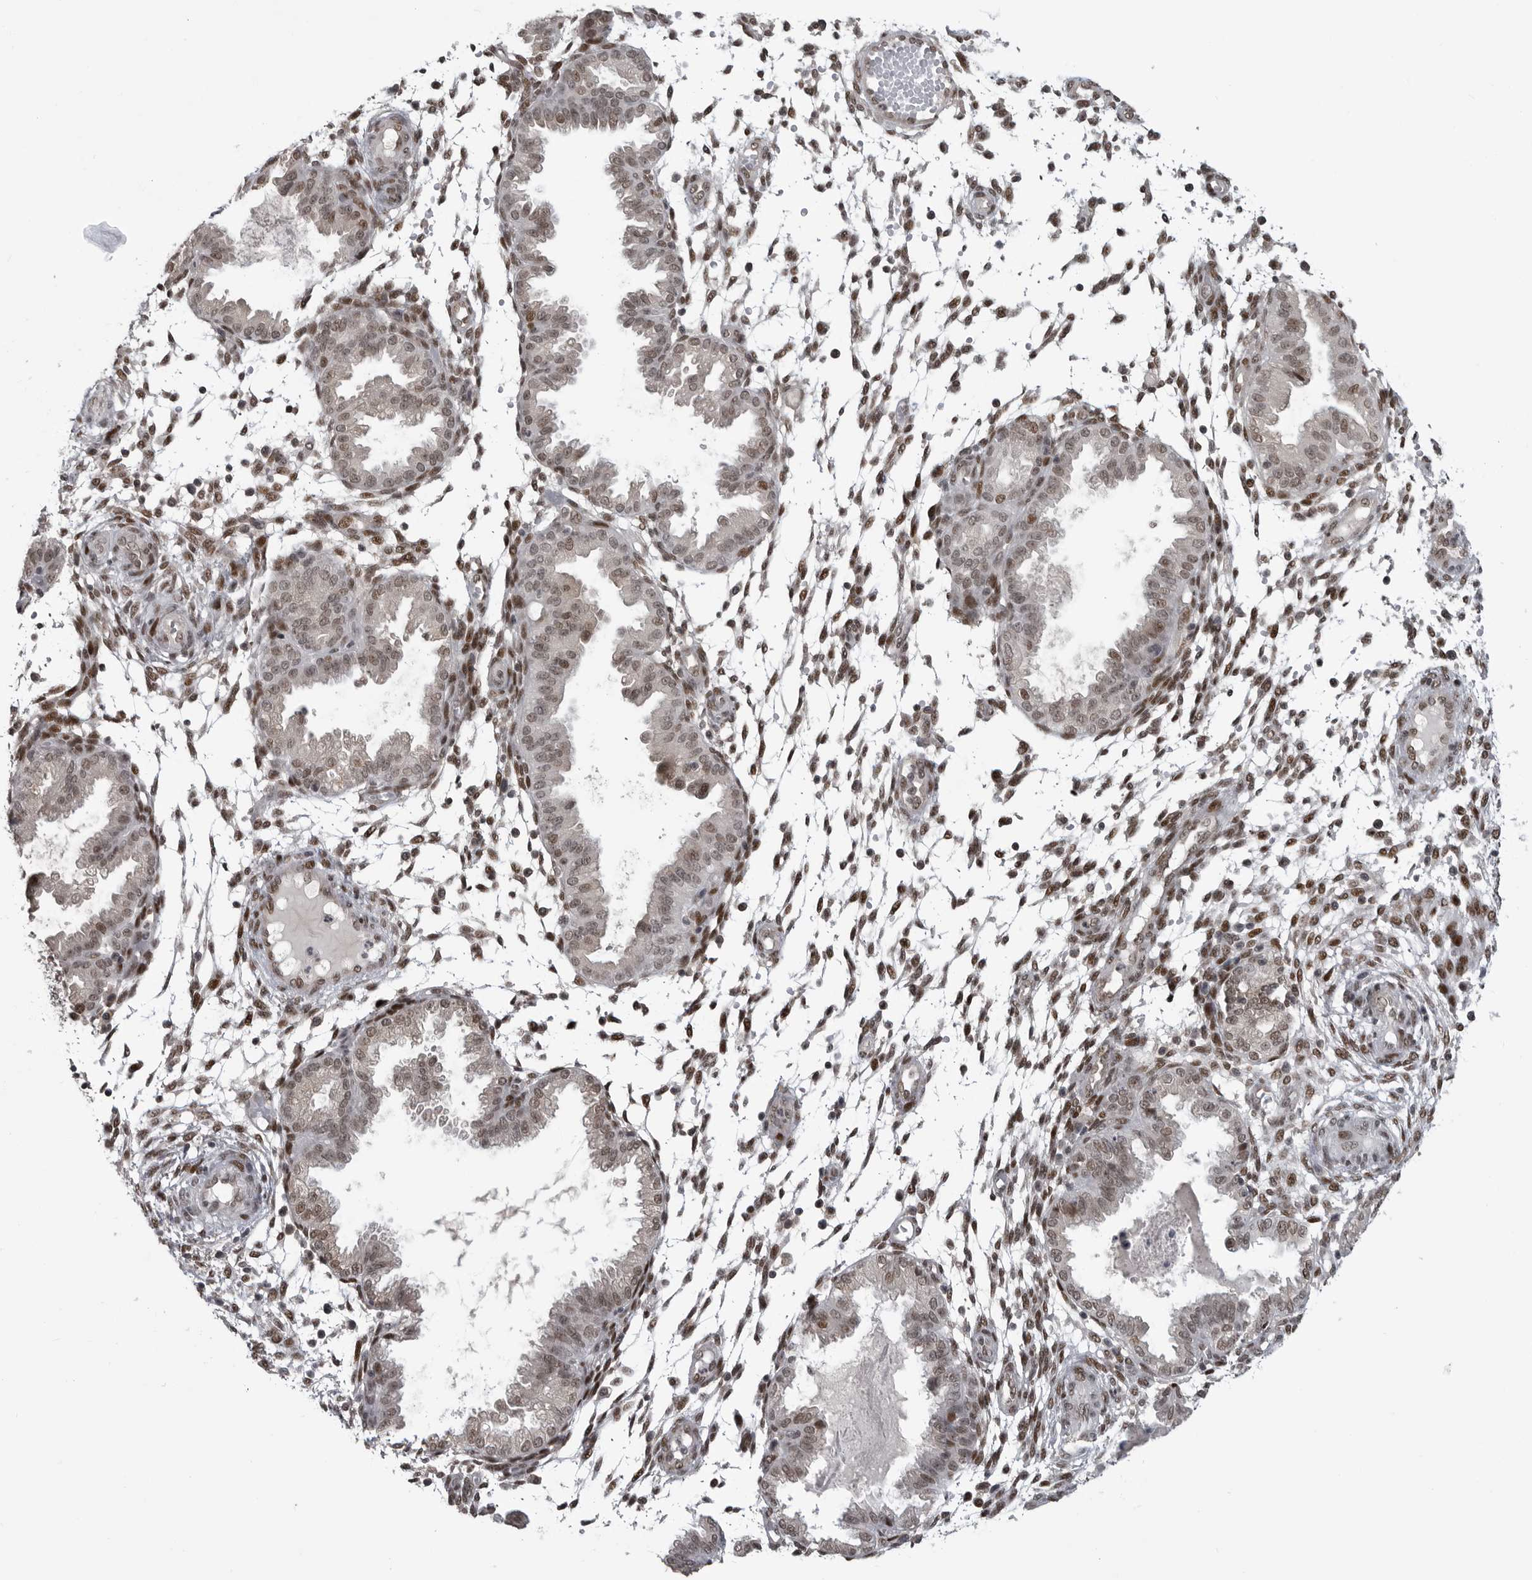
{"staining": {"intensity": "moderate", "quantity": "25%-75%", "location": "nuclear"}, "tissue": "endometrium", "cell_type": "Cells in endometrial stroma", "image_type": "normal", "snomed": [{"axis": "morphology", "description": "Normal tissue, NOS"}, {"axis": "topography", "description": "Endometrium"}], "caption": "High-magnification brightfield microscopy of benign endometrium stained with DAB (brown) and counterstained with hematoxylin (blue). cells in endometrial stroma exhibit moderate nuclear positivity is identified in about25%-75% of cells.", "gene": "C8orf58", "patient": {"sex": "female", "age": 33}}